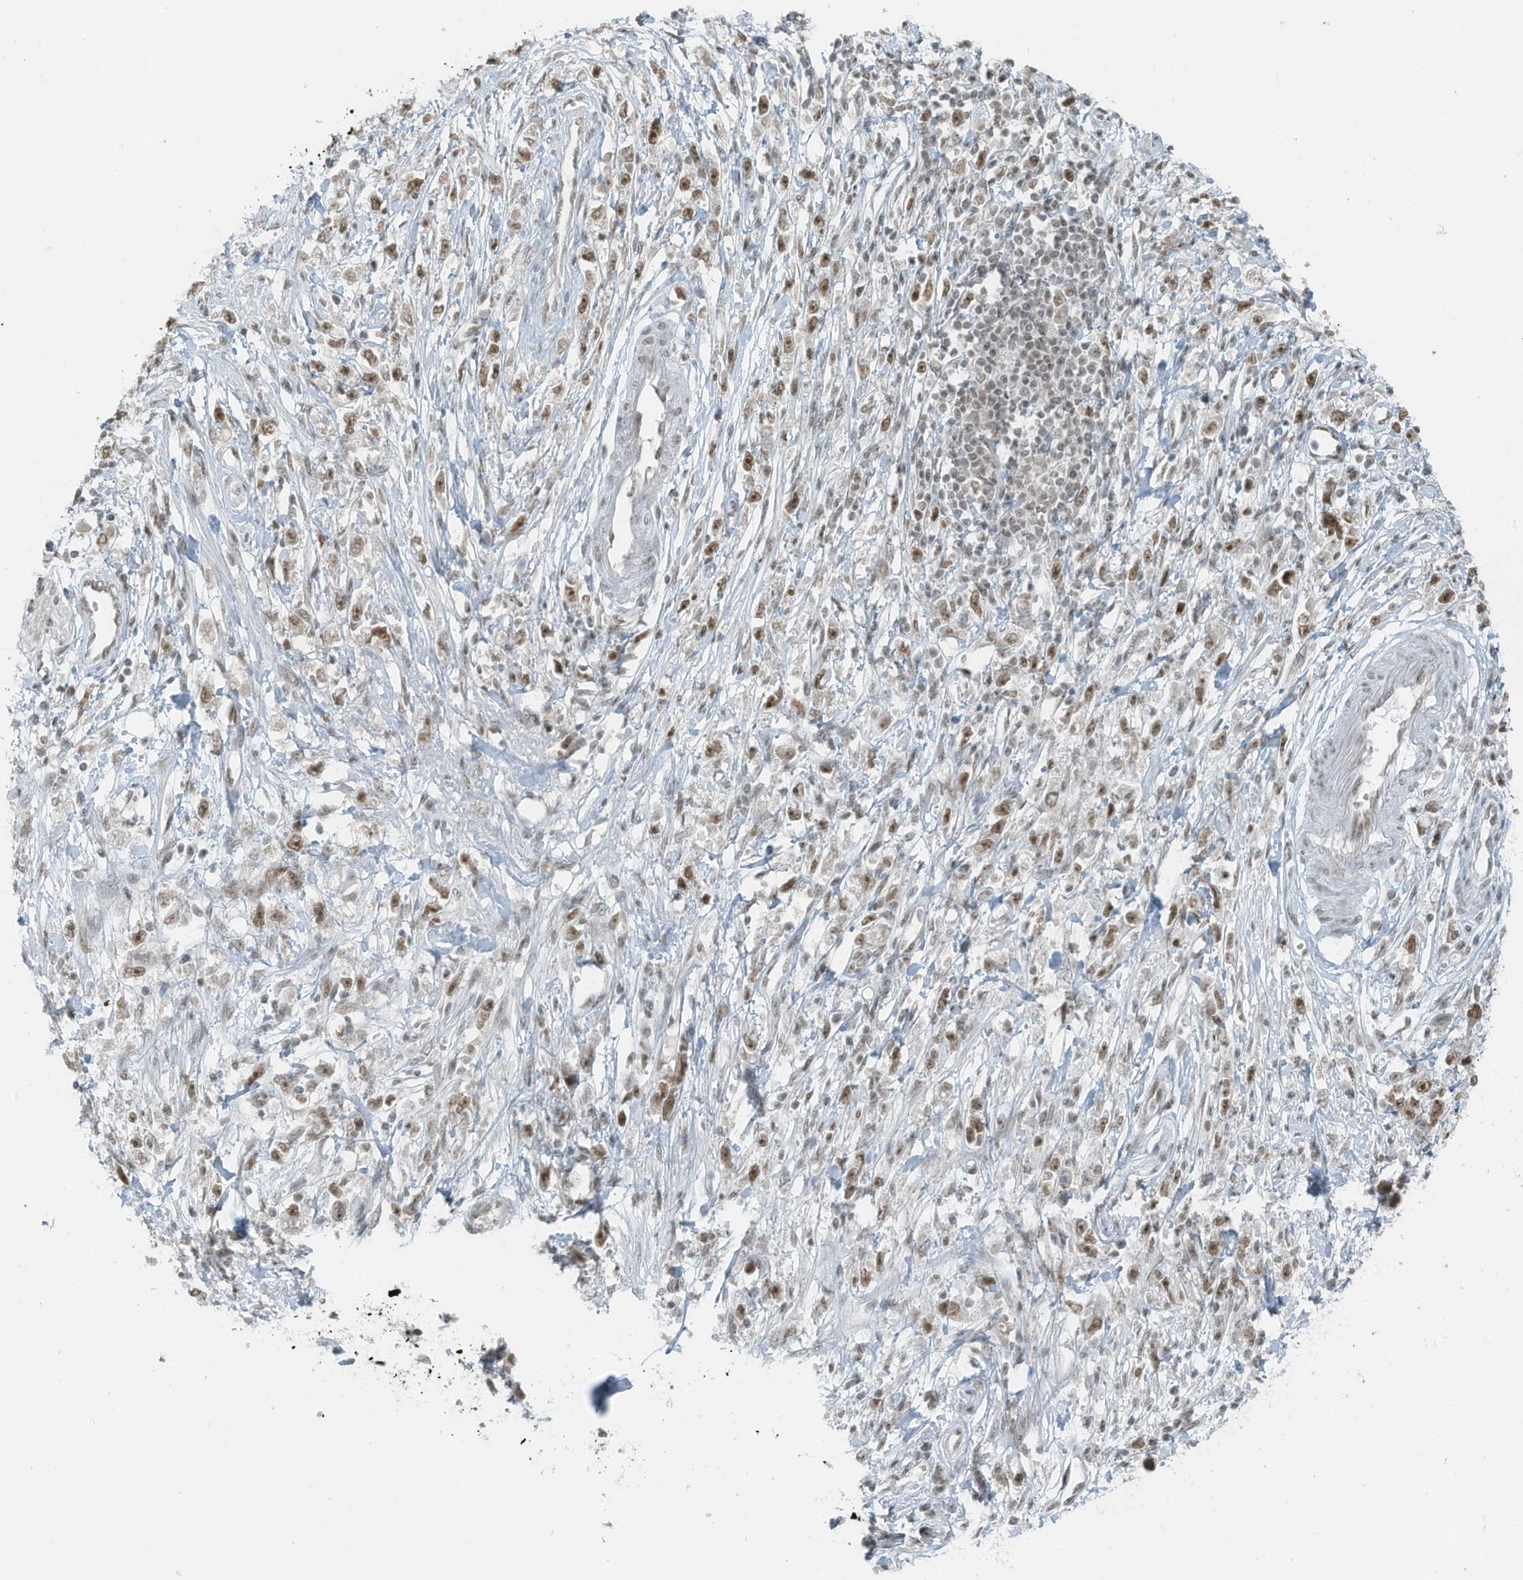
{"staining": {"intensity": "moderate", "quantity": ">75%", "location": "nuclear"}, "tissue": "stomach cancer", "cell_type": "Tumor cells", "image_type": "cancer", "snomed": [{"axis": "morphology", "description": "Adenocarcinoma, NOS"}, {"axis": "topography", "description": "Stomach"}], "caption": "Tumor cells demonstrate medium levels of moderate nuclear expression in about >75% of cells in human stomach adenocarcinoma. (DAB IHC with brightfield microscopy, high magnification).", "gene": "WRNIP1", "patient": {"sex": "female", "age": 59}}